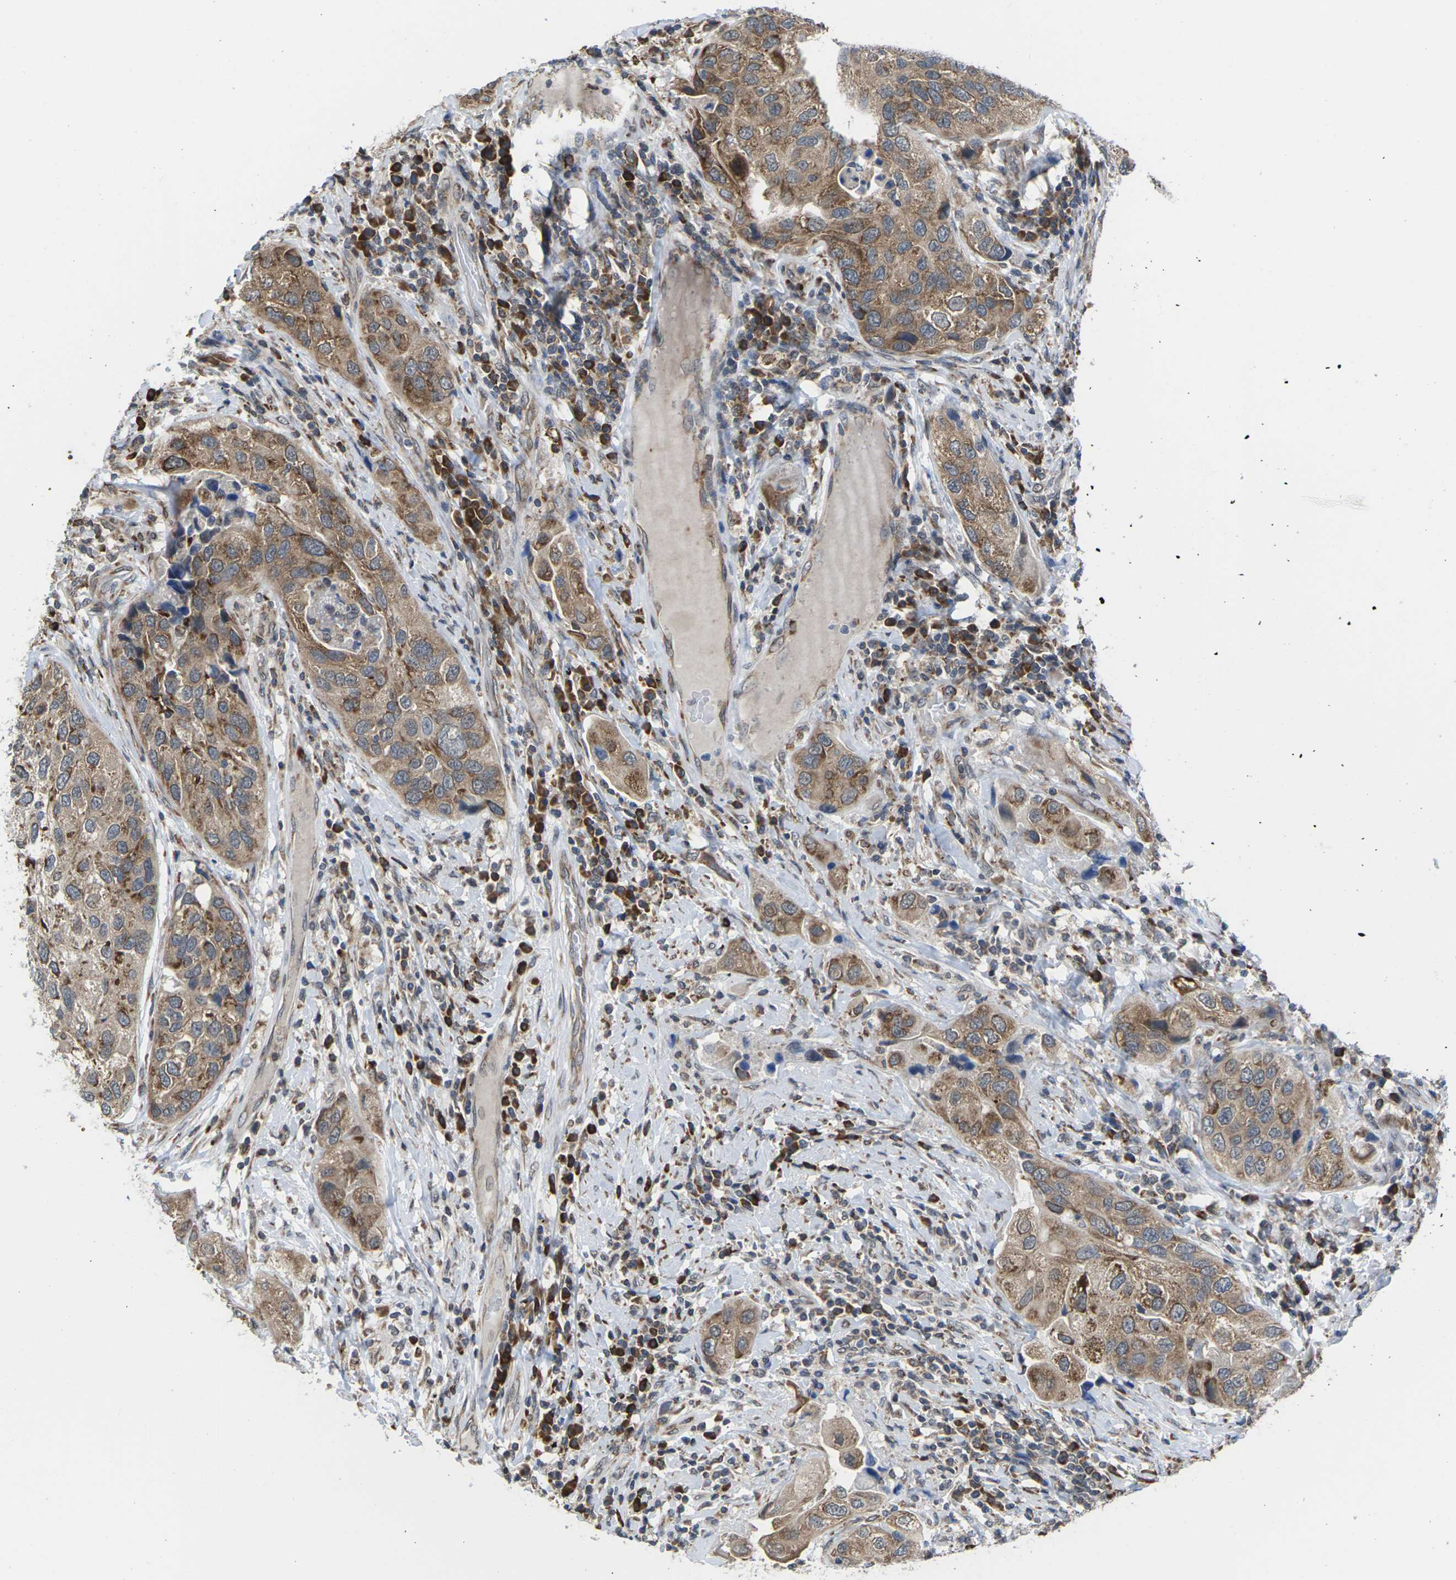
{"staining": {"intensity": "moderate", "quantity": ">75%", "location": "cytoplasmic/membranous"}, "tissue": "urothelial cancer", "cell_type": "Tumor cells", "image_type": "cancer", "snomed": [{"axis": "morphology", "description": "Urothelial carcinoma, High grade"}, {"axis": "topography", "description": "Urinary bladder"}], "caption": "Human urothelial cancer stained with a brown dye reveals moderate cytoplasmic/membranous positive expression in approximately >75% of tumor cells.", "gene": "PDZK1IP1", "patient": {"sex": "female", "age": 64}}